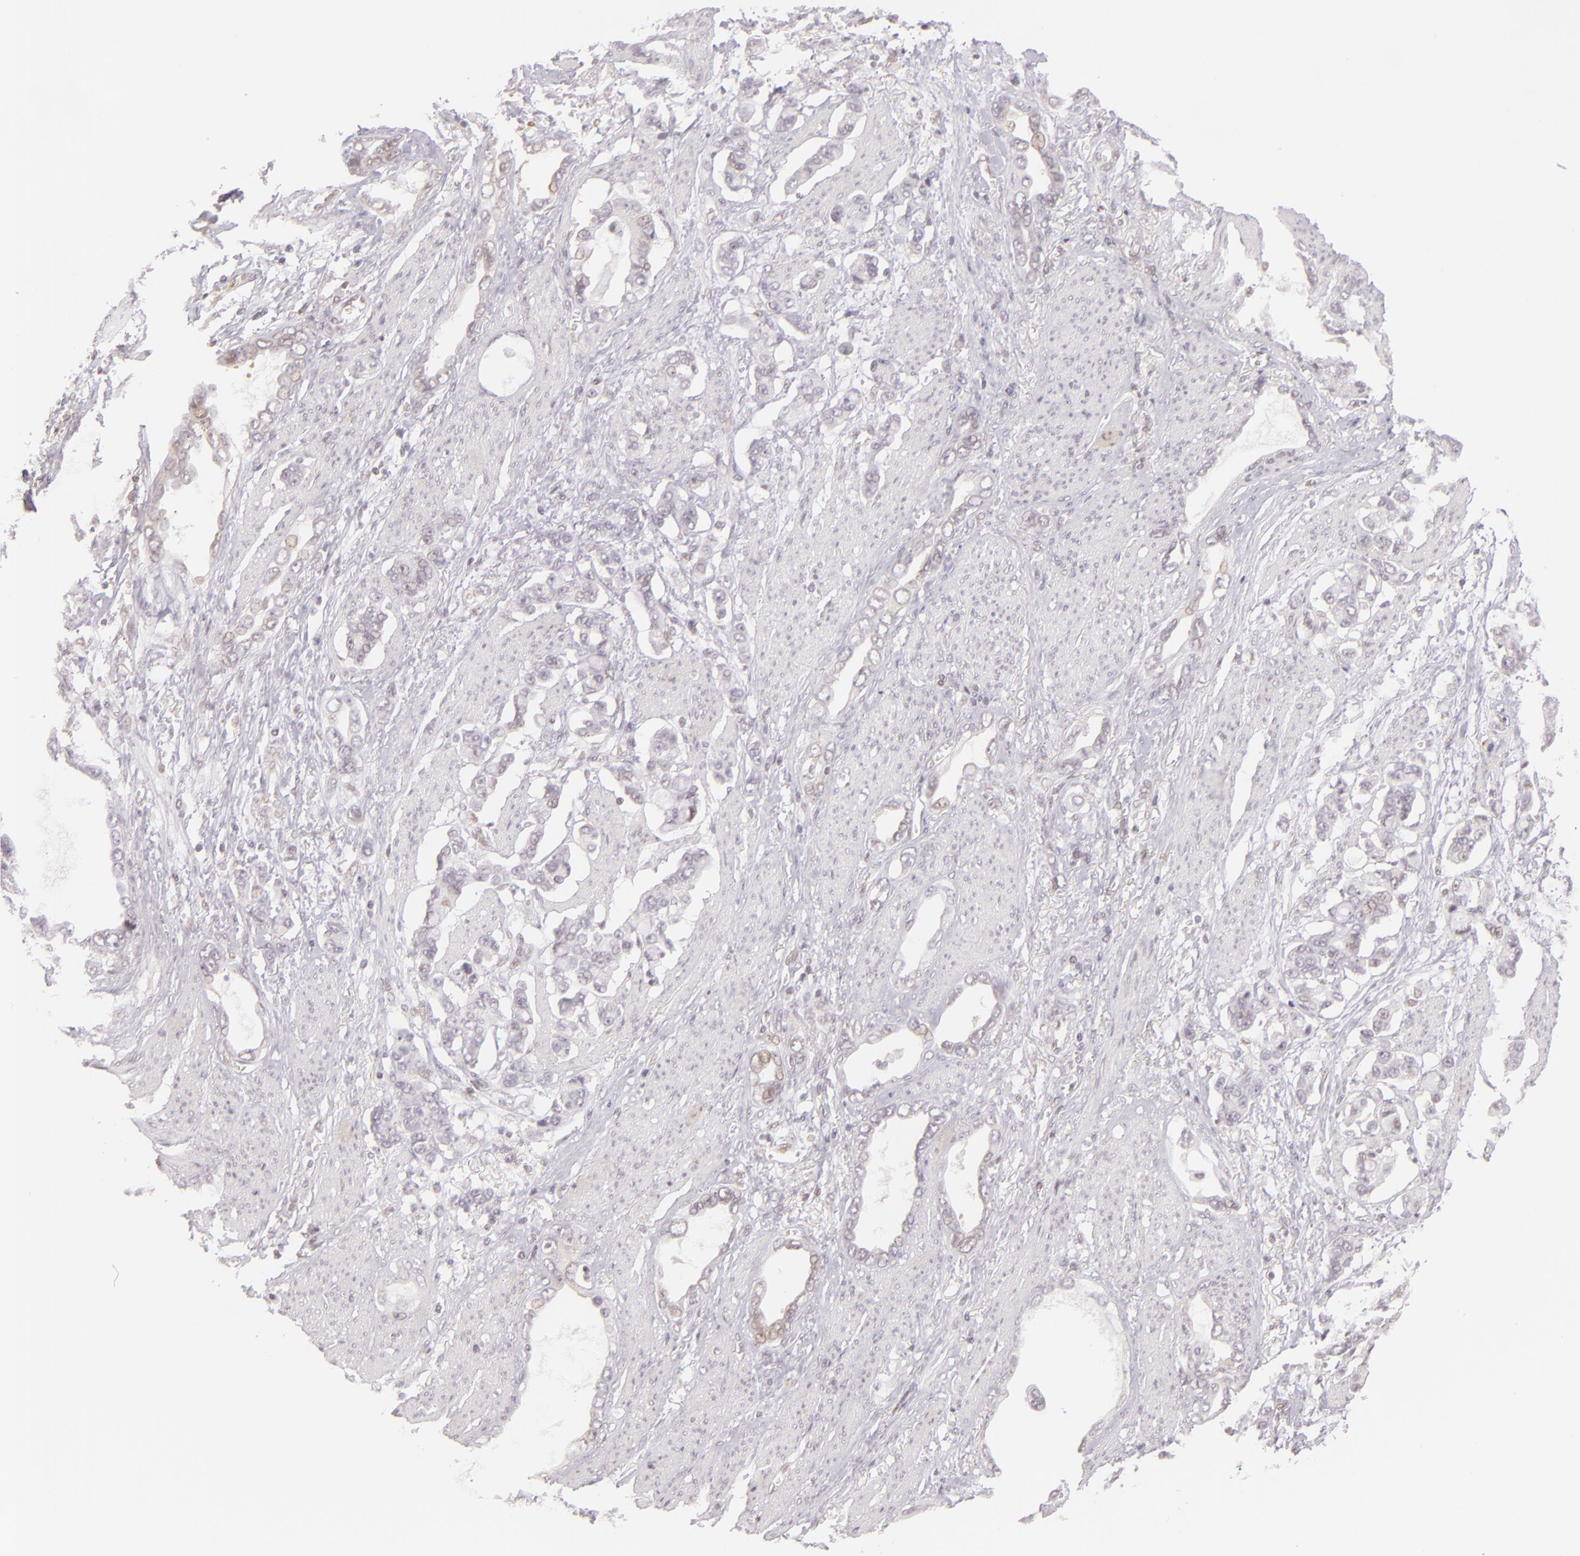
{"staining": {"intensity": "weak", "quantity": "<25%", "location": "cytoplasmic/membranous"}, "tissue": "stomach cancer", "cell_type": "Tumor cells", "image_type": "cancer", "snomed": [{"axis": "morphology", "description": "Adenocarcinoma, NOS"}, {"axis": "topography", "description": "Stomach"}], "caption": "Human stomach cancer (adenocarcinoma) stained for a protein using immunohistochemistry (IHC) reveals no staining in tumor cells.", "gene": "IMPDH1", "patient": {"sex": "male", "age": 78}}